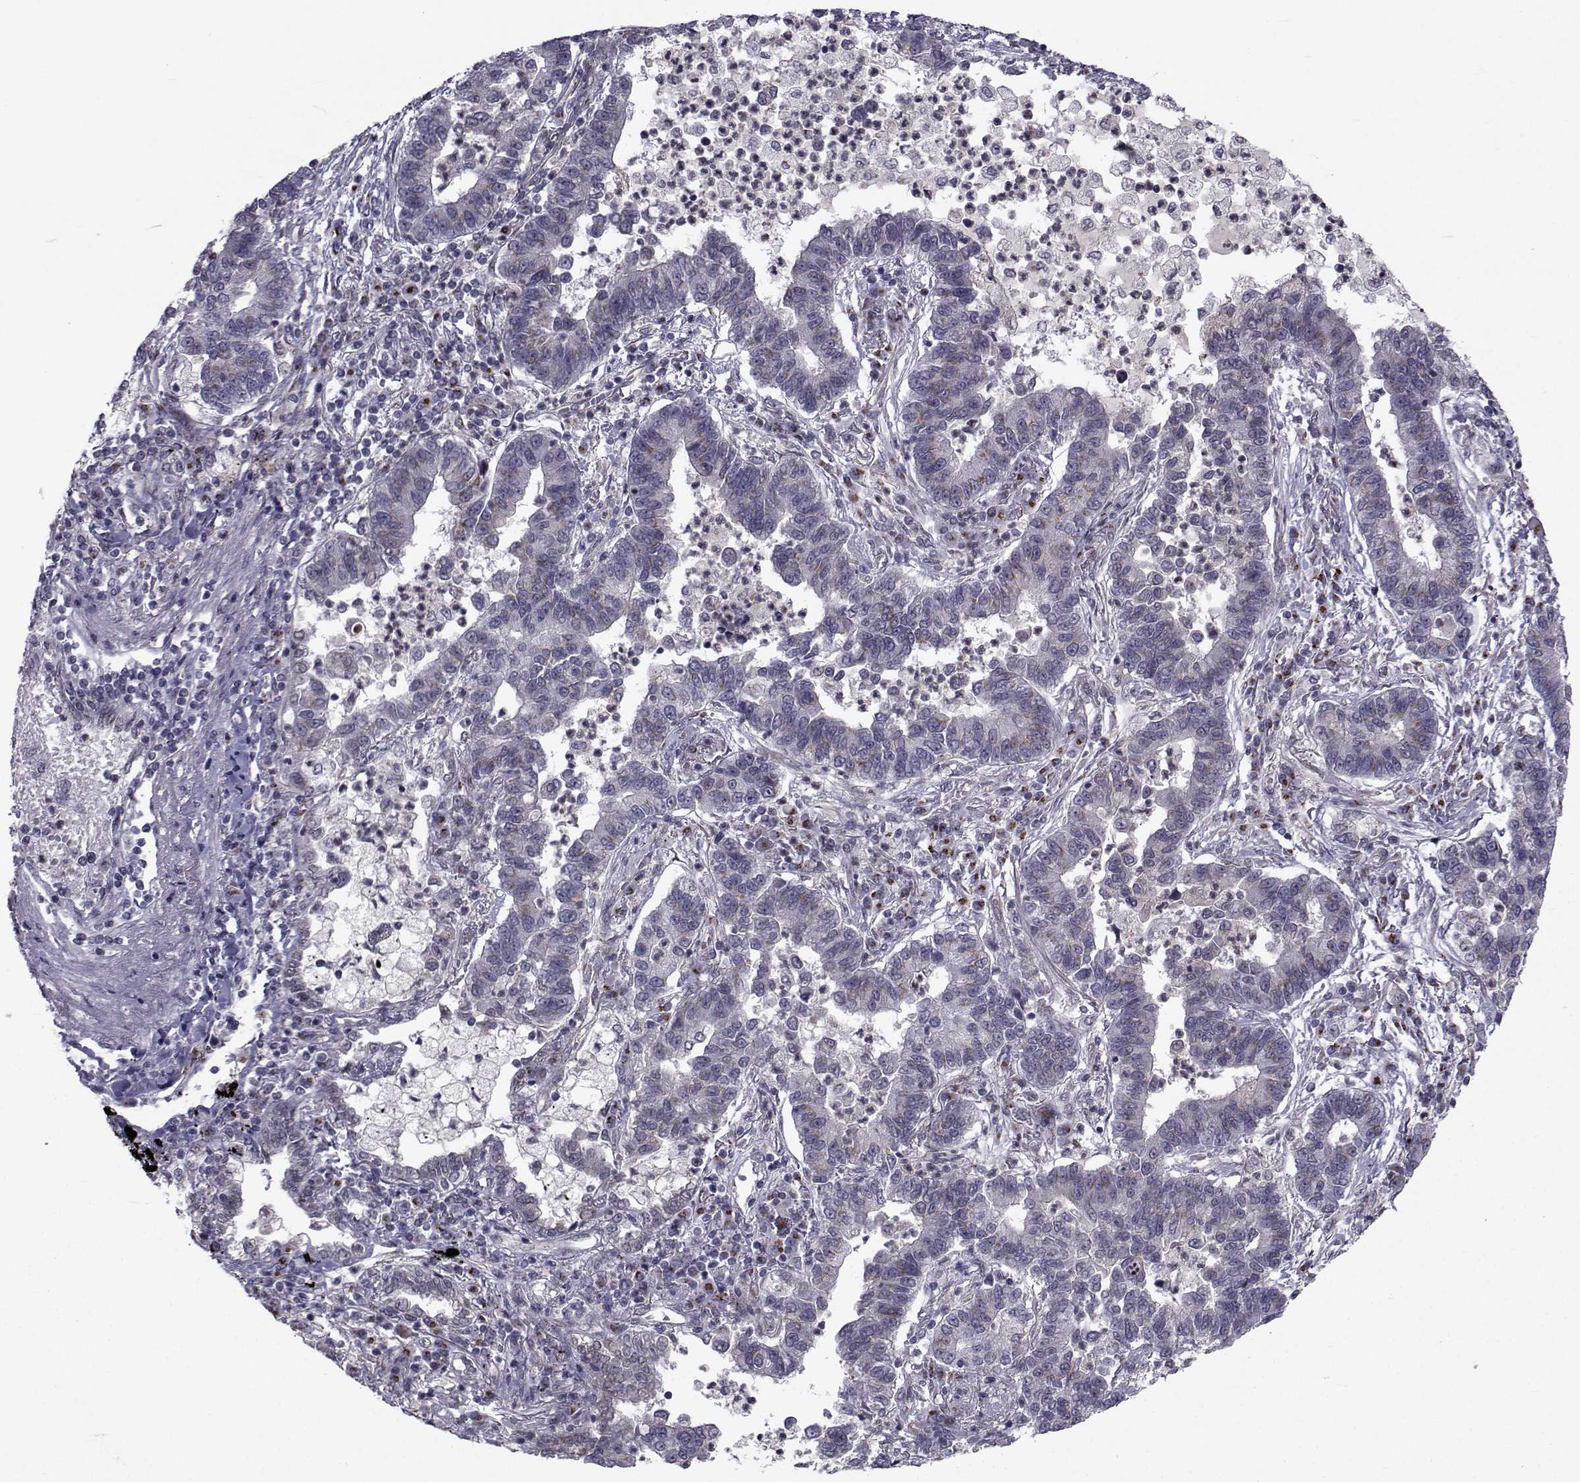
{"staining": {"intensity": "negative", "quantity": "none", "location": "none"}, "tissue": "lung cancer", "cell_type": "Tumor cells", "image_type": "cancer", "snomed": [{"axis": "morphology", "description": "Adenocarcinoma, NOS"}, {"axis": "topography", "description": "Lung"}], "caption": "Immunohistochemical staining of adenocarcinoma (lung) reveals no significant staining in tumor cells.", "gene": "ATP6V1C2", "patient": {"sex": "female", "age": 57}}